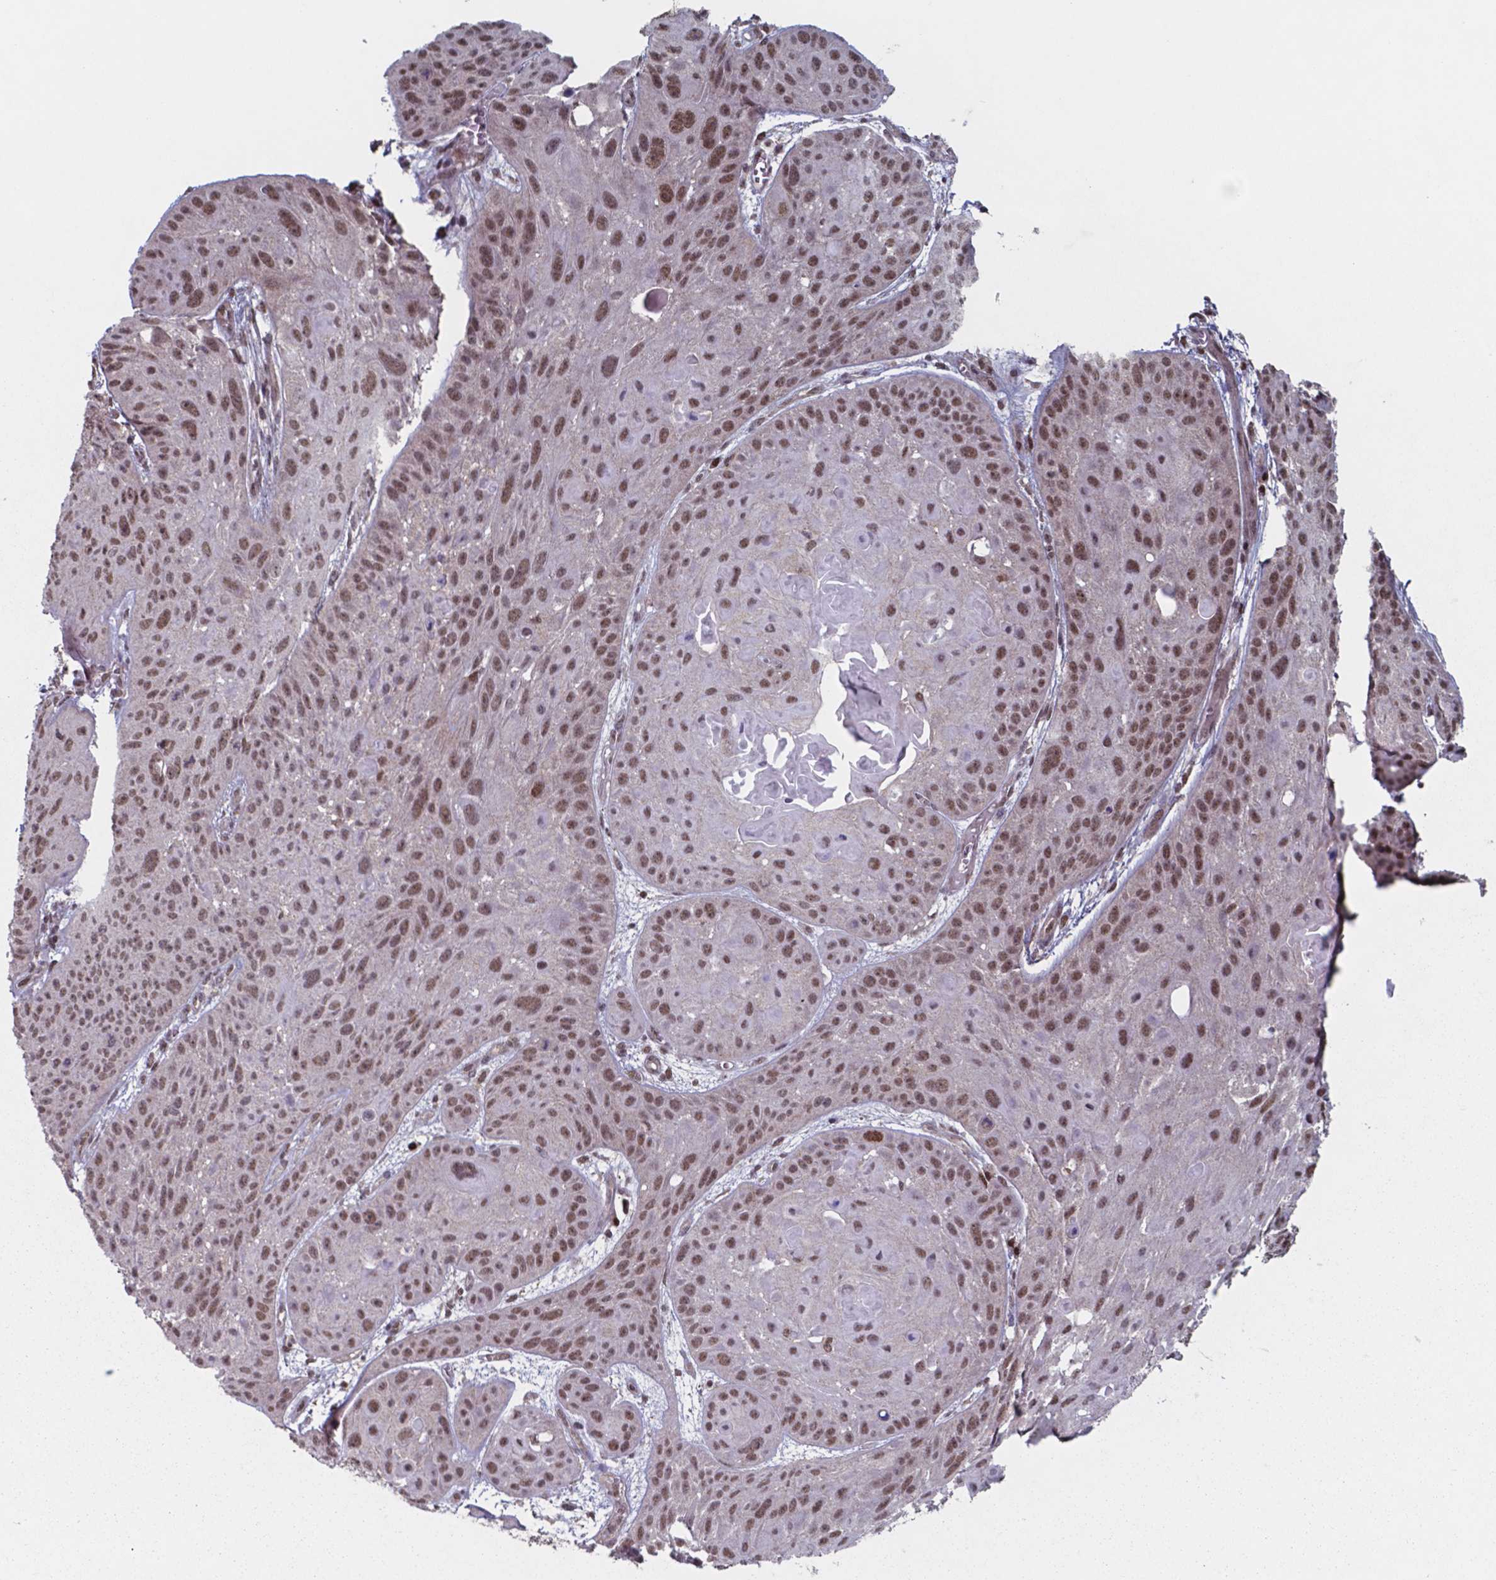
{"staining": {"intensity": "moderate", "quantity": ">75%", "location": "nuclear"}, "tissue": "skin cancer", "cell_type": "Tumor cells", "image_type": "cancer", "snomed": [{"axis": "morphology", "description": "Squamous cell carcinoma, NOS"}, {"axis": "topography", "description": "Skin"}, {"axis": "topography", "description": "Anal"}], "caption": "DAB immunohistochemical staining of skin cancer demonstrates moderate nuclear protein positivity in about >75% of tumor cells. The staining is performed using DAB brown chromogen to label protein expression. The nuclei are counter-stained blue using hematoxylin.", "gene": "UBA1", "patient": {"sex": "female", "age": 75}}